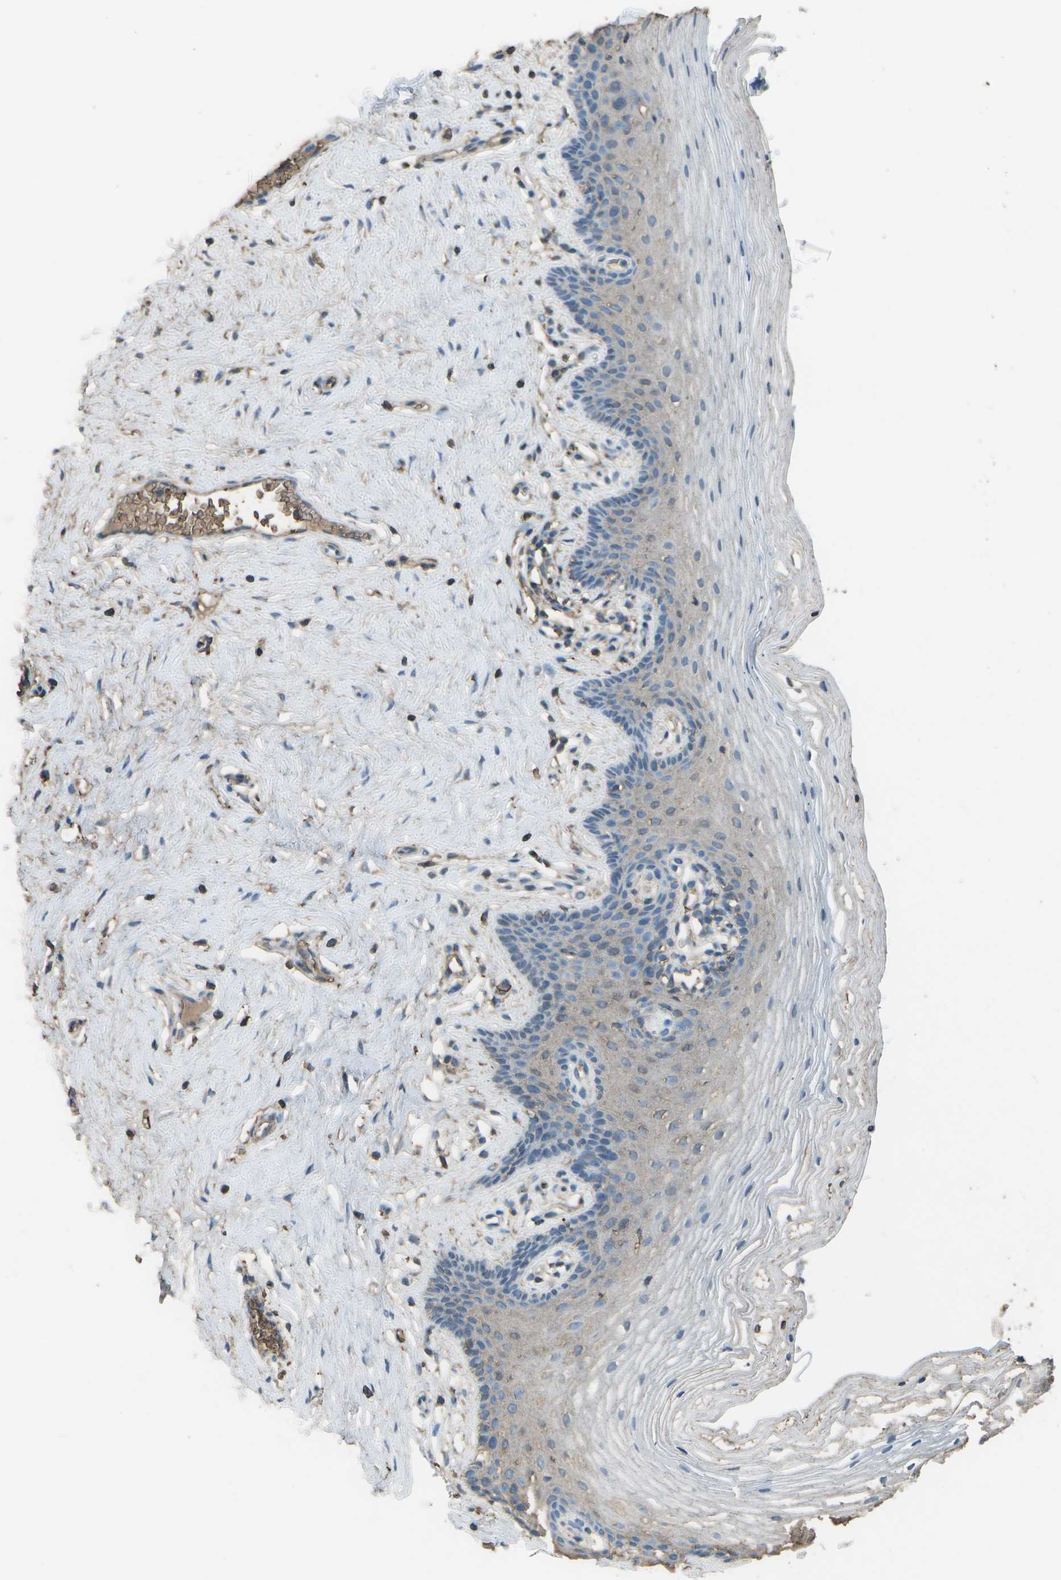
{"staining": {"intensity": "weak", "quantity": "<25%", "location": "cytoplasmic/membranous"}, "tissue": "vagina", "cell_type": "Squamous epithelial cells", "image_type": "normal", "snomed": [{"axis": "morphology", "description": "Normal tissue, NOS"}, {"axis": "topography", "description": "Vagina"}], "caption": "Immunohistochemical staining of unremarkable vagina reveals no significant staining in squamous epithelial cells.", "gene": "CYP4F11", "patient": {"sex": "female", "age": 32}}